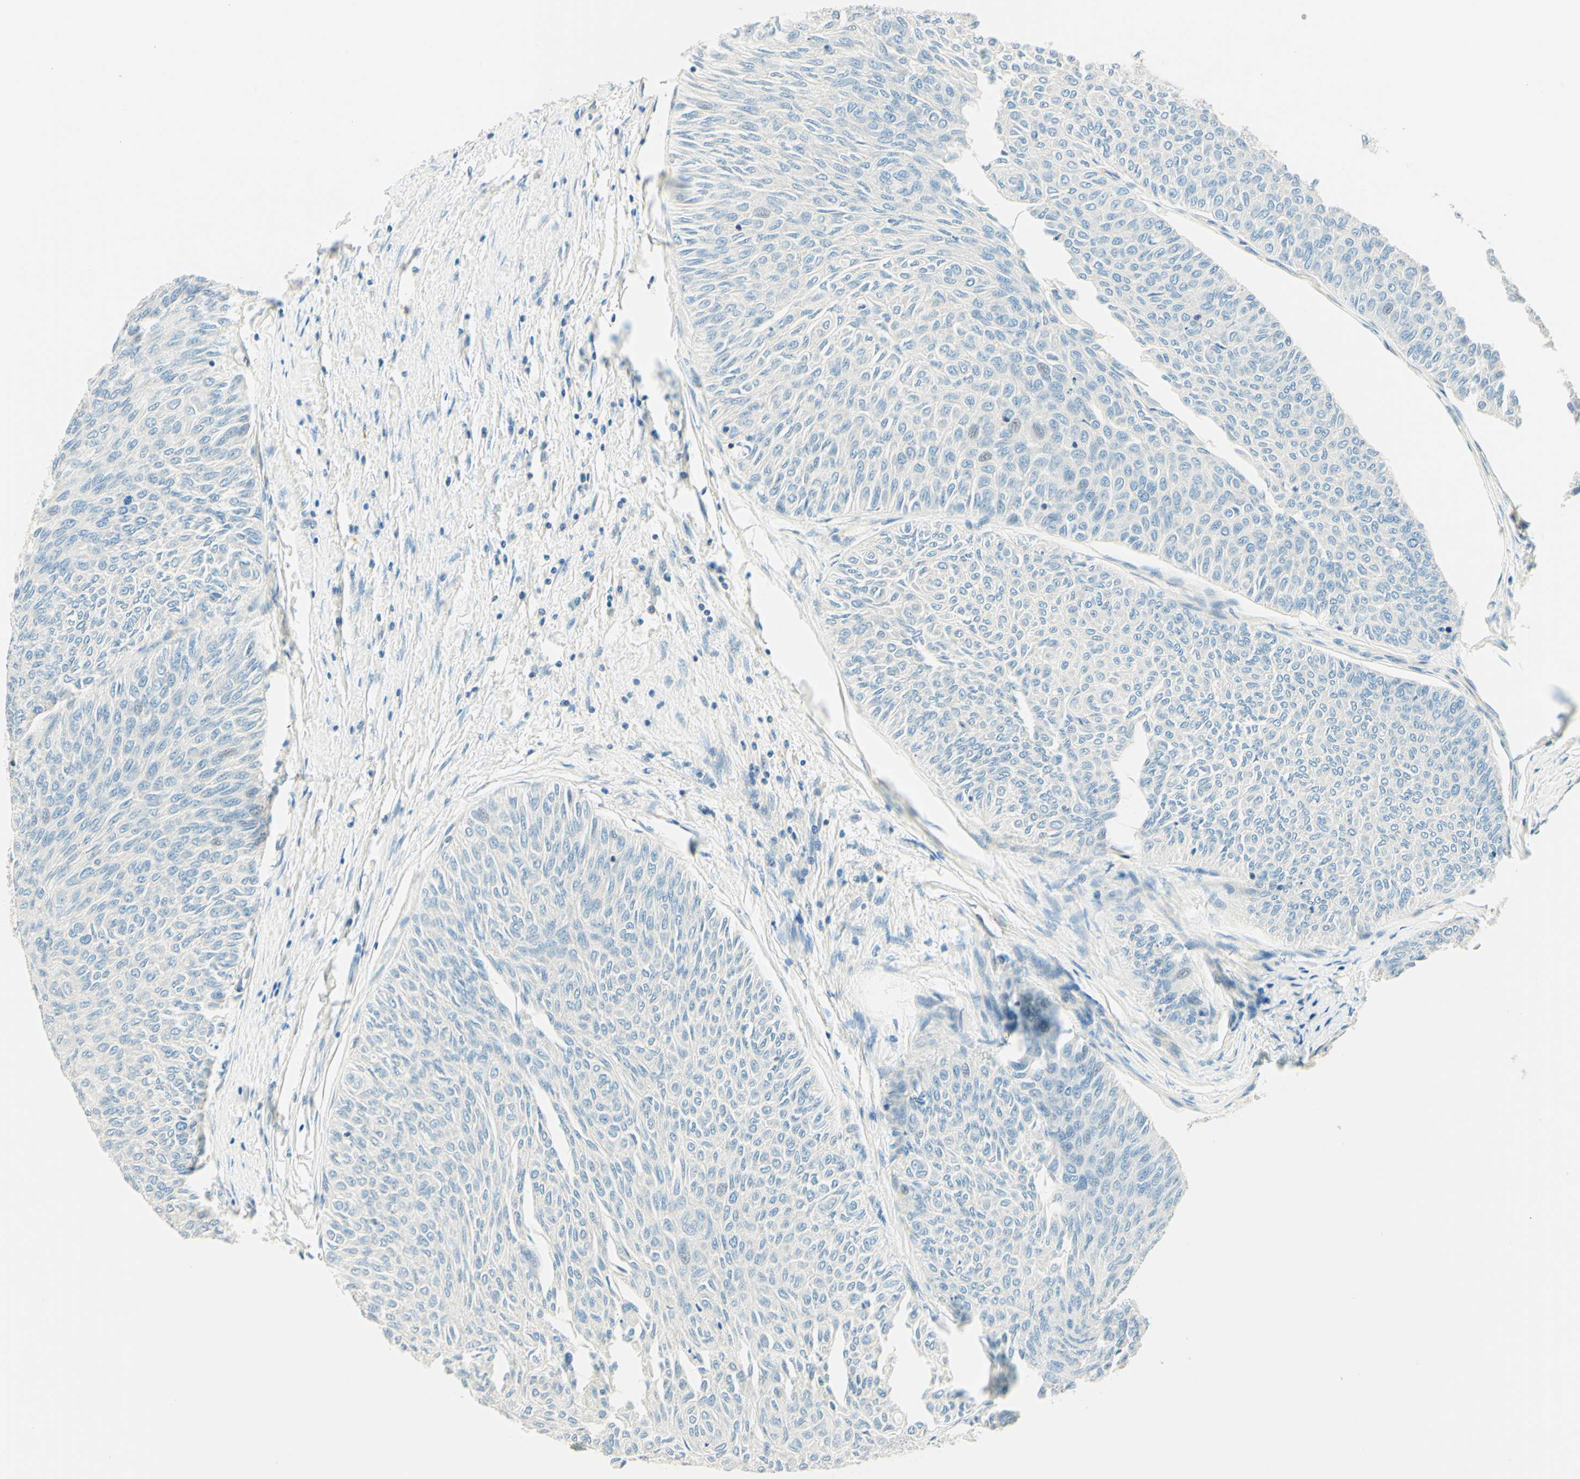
{"staining": {"intensity": "negative", "quantity": "none", "location": "none"}, "tissue": "urothelial cancer", "cell_type": "Tumor cells", "image_type": "cancer", "snomed": [{"axis": "morphology", "description": "Urothelial carcinoma, Low grade"}, {"axis": "topography", "description": "Urinary bladder"}], "caption": "The histopathology image demonstrates no staining of tumor cells in urothelial carcinoma (low-grade).", "gene": "TAOK2", "patient": {"sex": "male", "age": 78}}